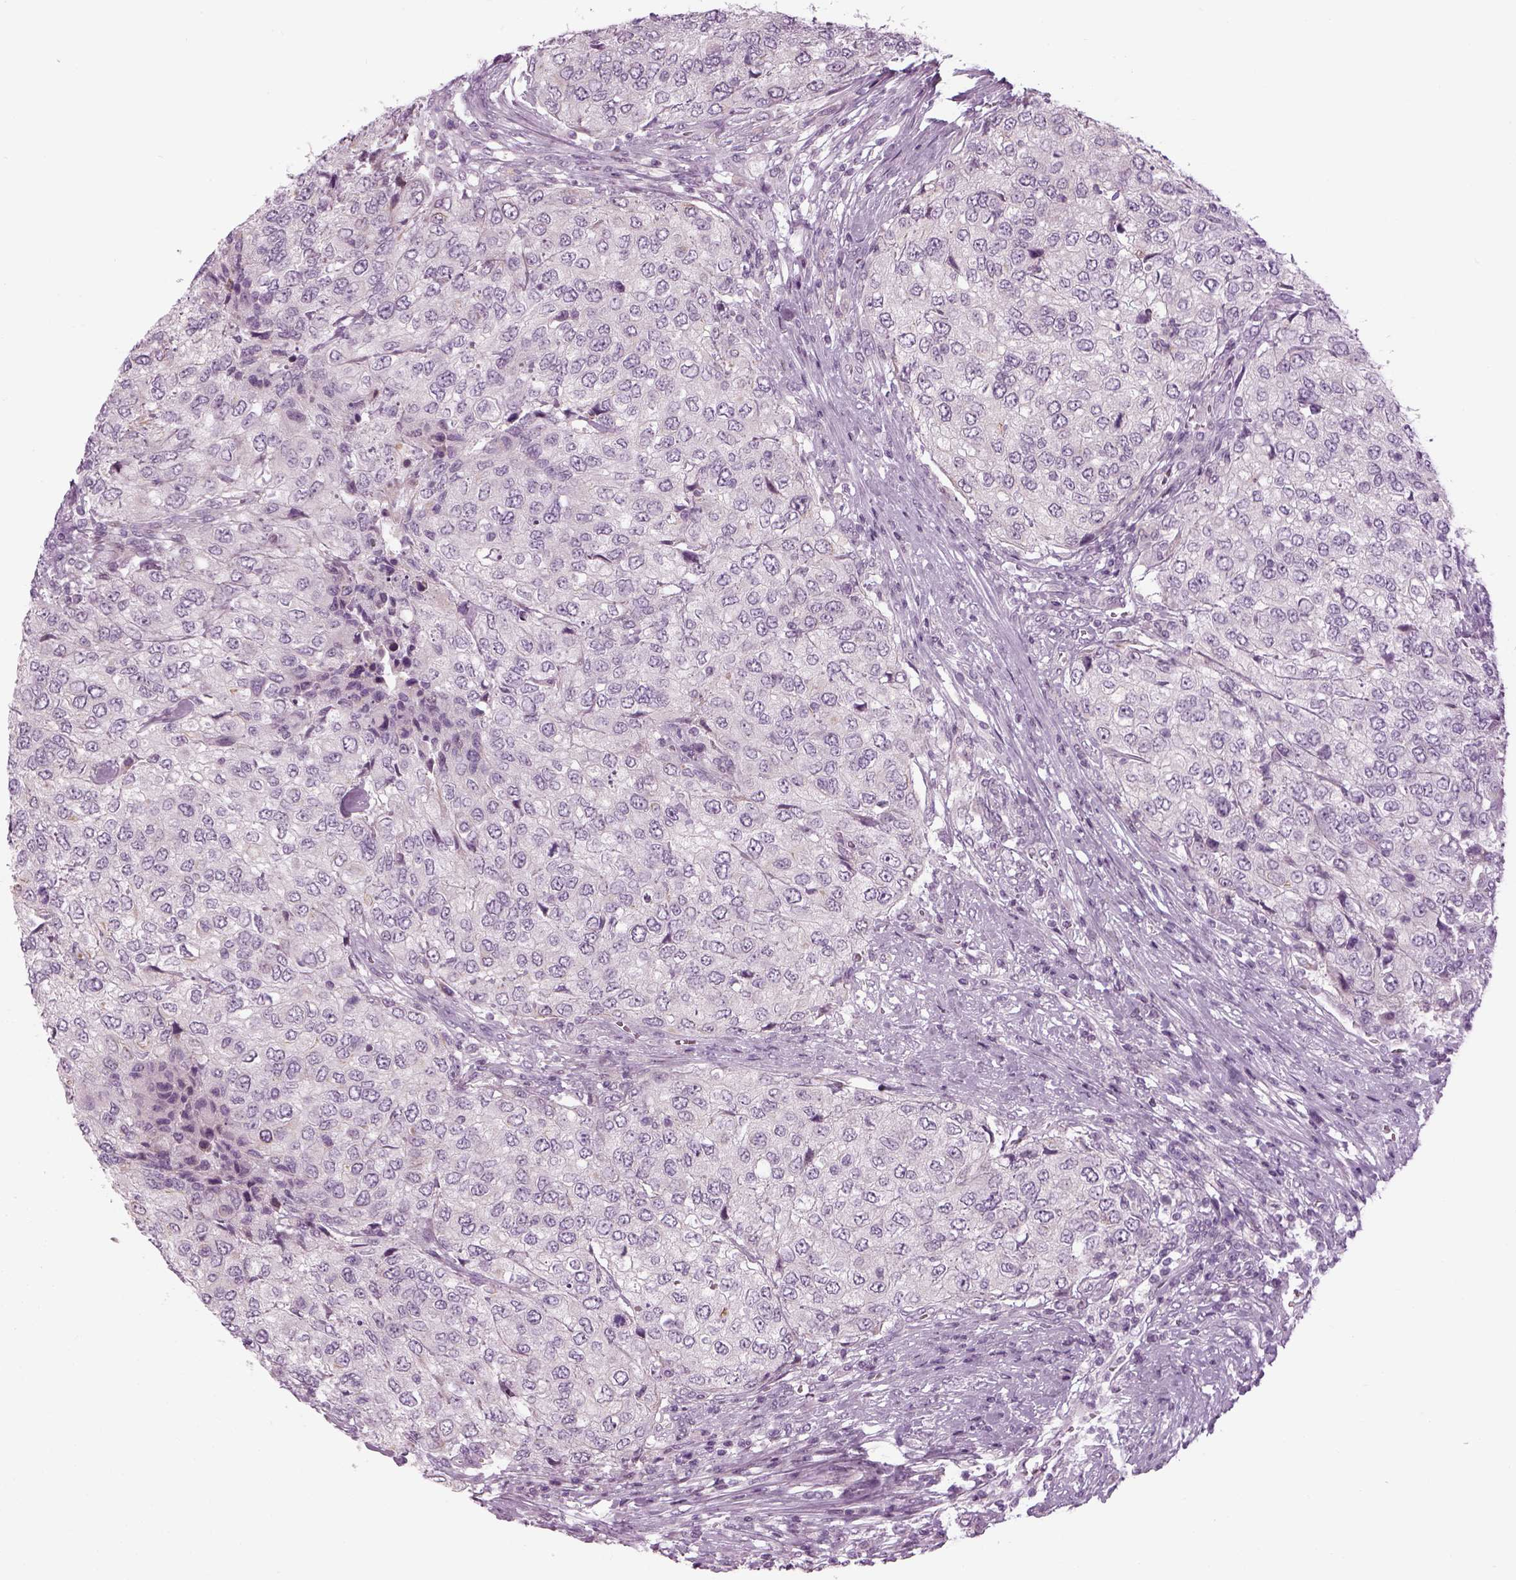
{"staining": {"intensity": "negative", "quantity": "none", "location": "none"}, "tissue": "urothelial cancer", "cell_type": "Tumor cells", "image_type": "cancer", "snomed": [{"axis": "morphology", "description": "Urothelial carcinoma, High grade"}, {"axis": "topography", "description": "Urinary bladder"}], "caption": "Immunohistochemical staining of urothelial cancer exhibits no significant staining in tumor cells.", "gene": "LRRIQ3", "patient": {"sex": "female", "age": 78}}